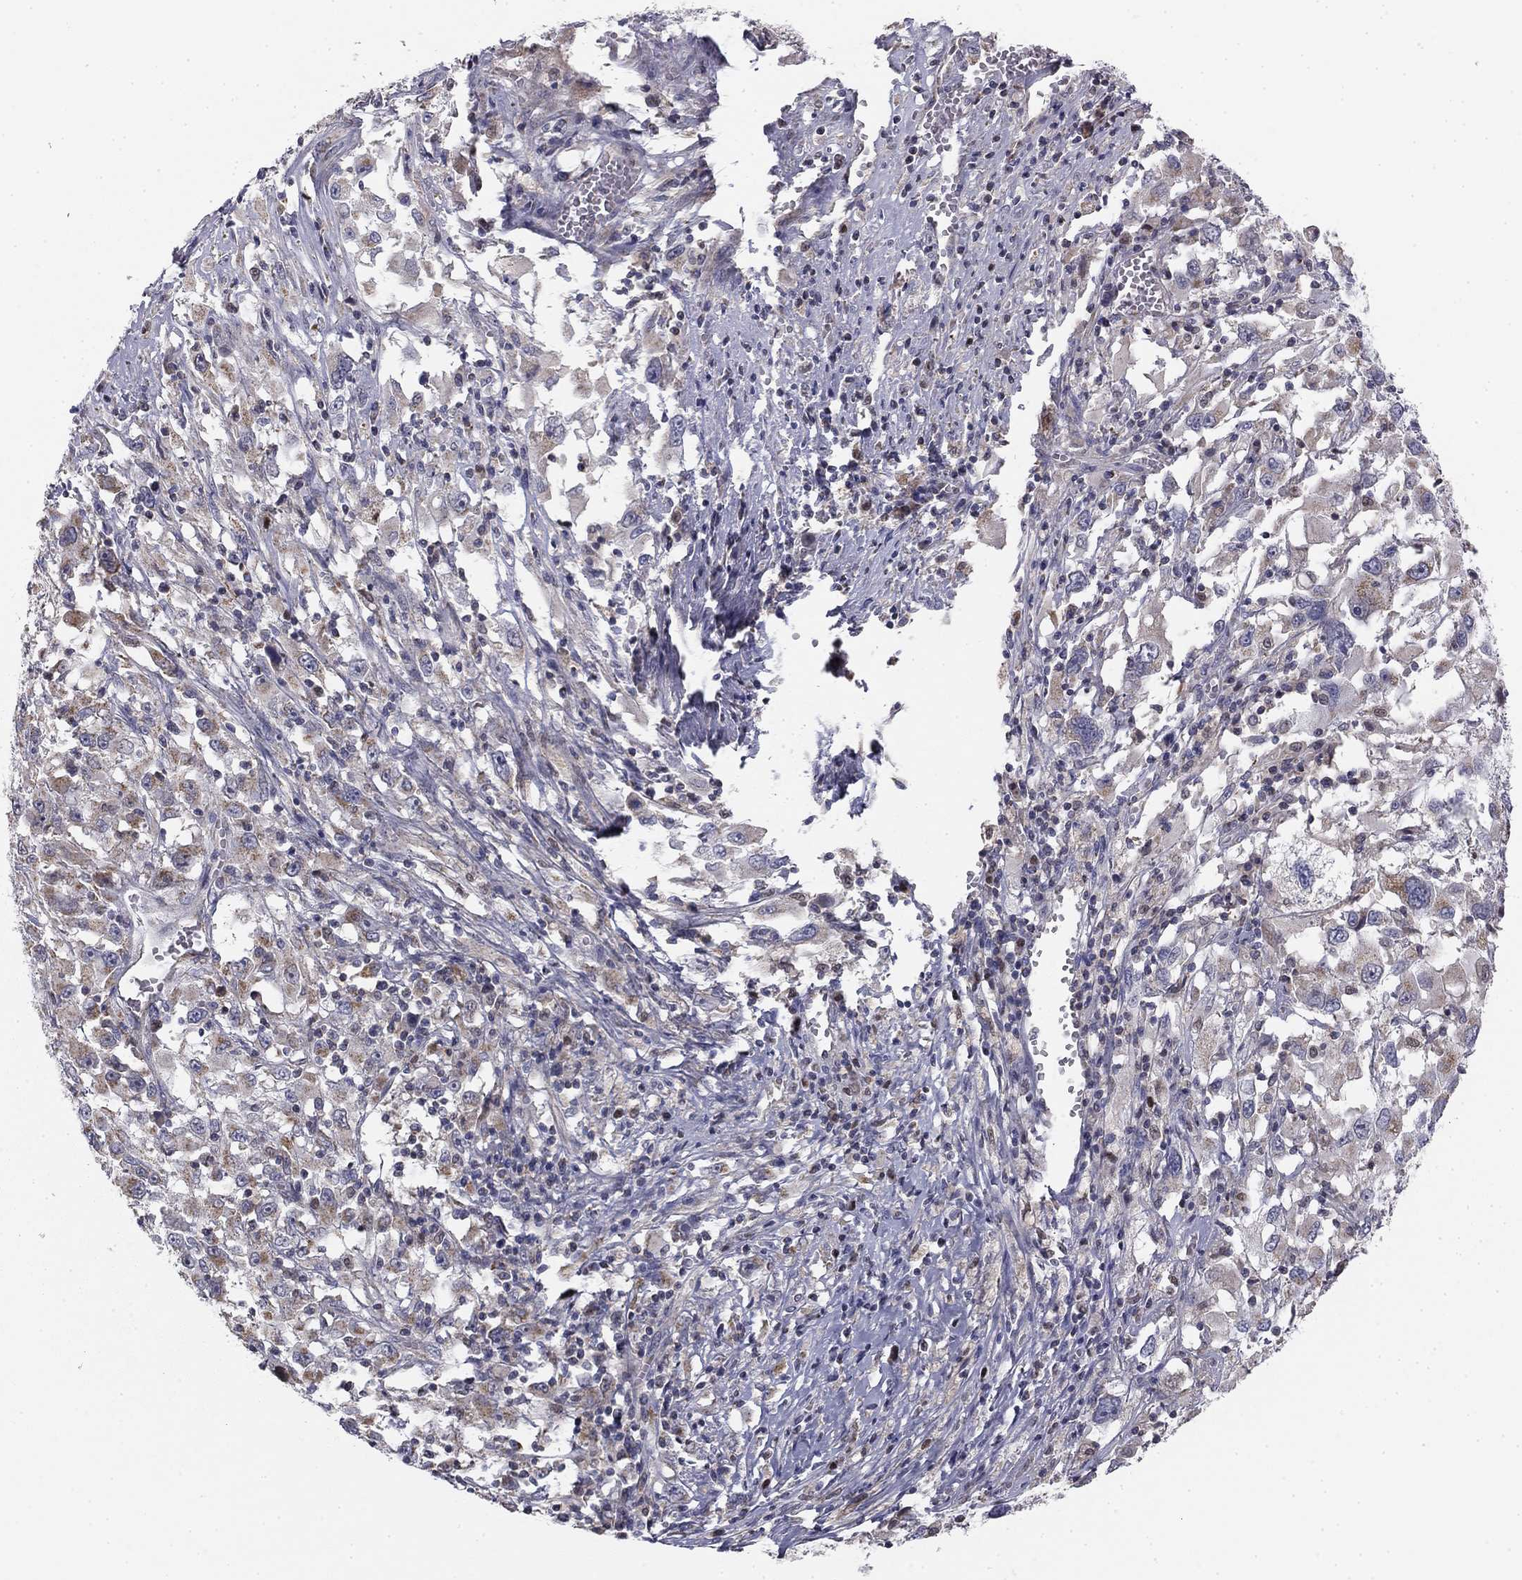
{"staining": {"intensity": "weak", "quantity": "<25%", "location": "cytoplasmic/membranous"}, "tissue": "melanoma", "cell_type": "Tumor cells", "image_type": "cancer", "snomed": [{"axis": "morphology", "description": "Malignant melanoma, Metastatic site"}, {"axis": "topography", "description": "Soft tissue"}], "caption": "High magnification brightfield microscopy of melanoma stained with DAB (3,3'-diaminobenzidine) (brown) and counterstained with hematoxylin (blue): tumor cells show no significant staining.", "gene": "SLC2A9", "patient": {"sex": "male", "age": 50}}